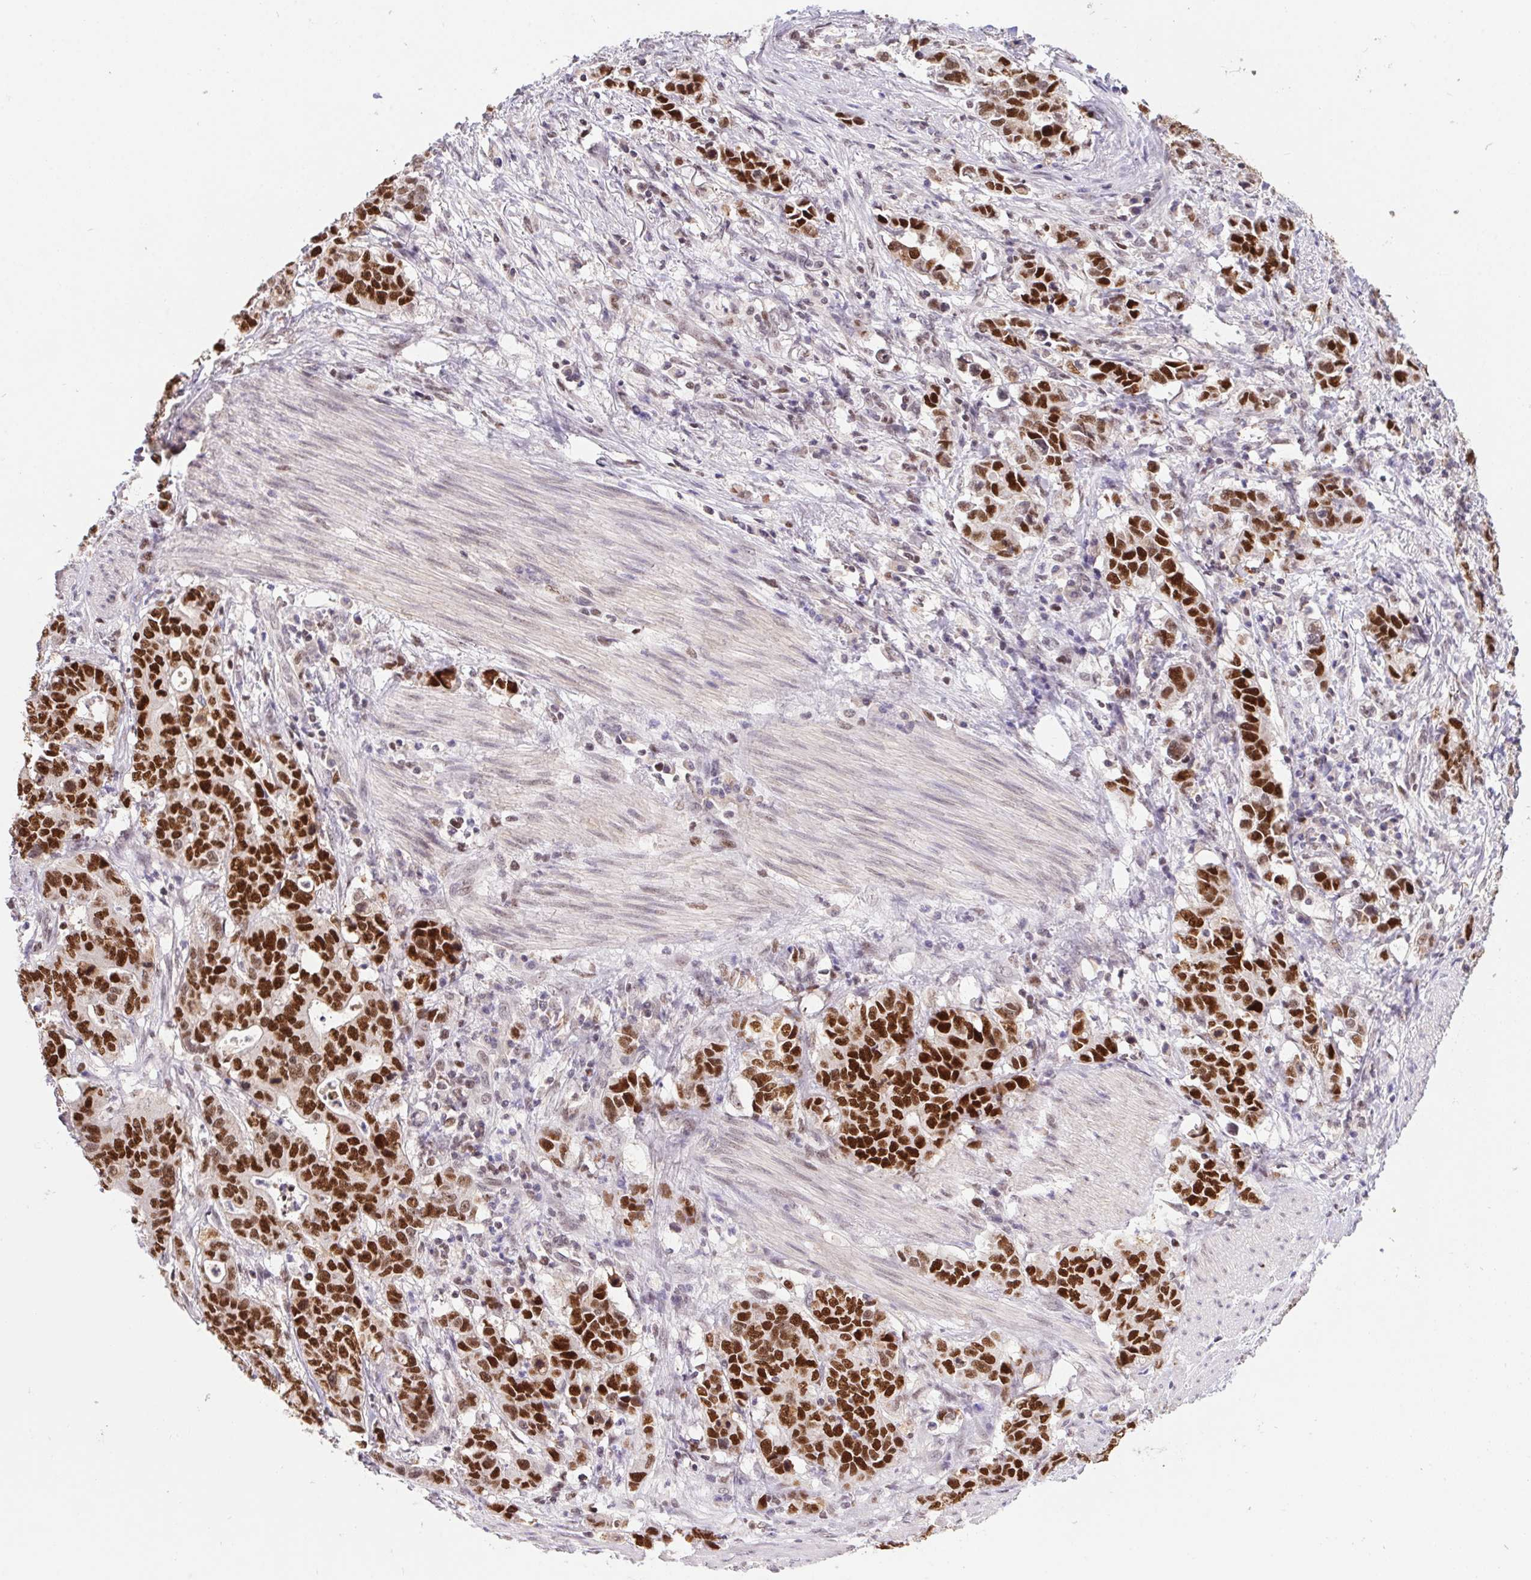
{"staining": {"intensity": "strong", "quantity": ">75%", "location": "nuclear"}, "tissue": "stomach cancer", "cell_type": "Tumor cells", "image_type": "cancer", "snomed": [{"axis": "morphology", "description": "Adenocarcinoma, NOS"}, {"axis": "topography", "description": "Stomach, upper"}], "caption": "Protein expression analysis of human stomach adenocarcinoma reveals strong nuclear positivity in approximately >75% of tumor cells.", "gene": "POLD3", "patient": {"sex": "male", "age": 69}}